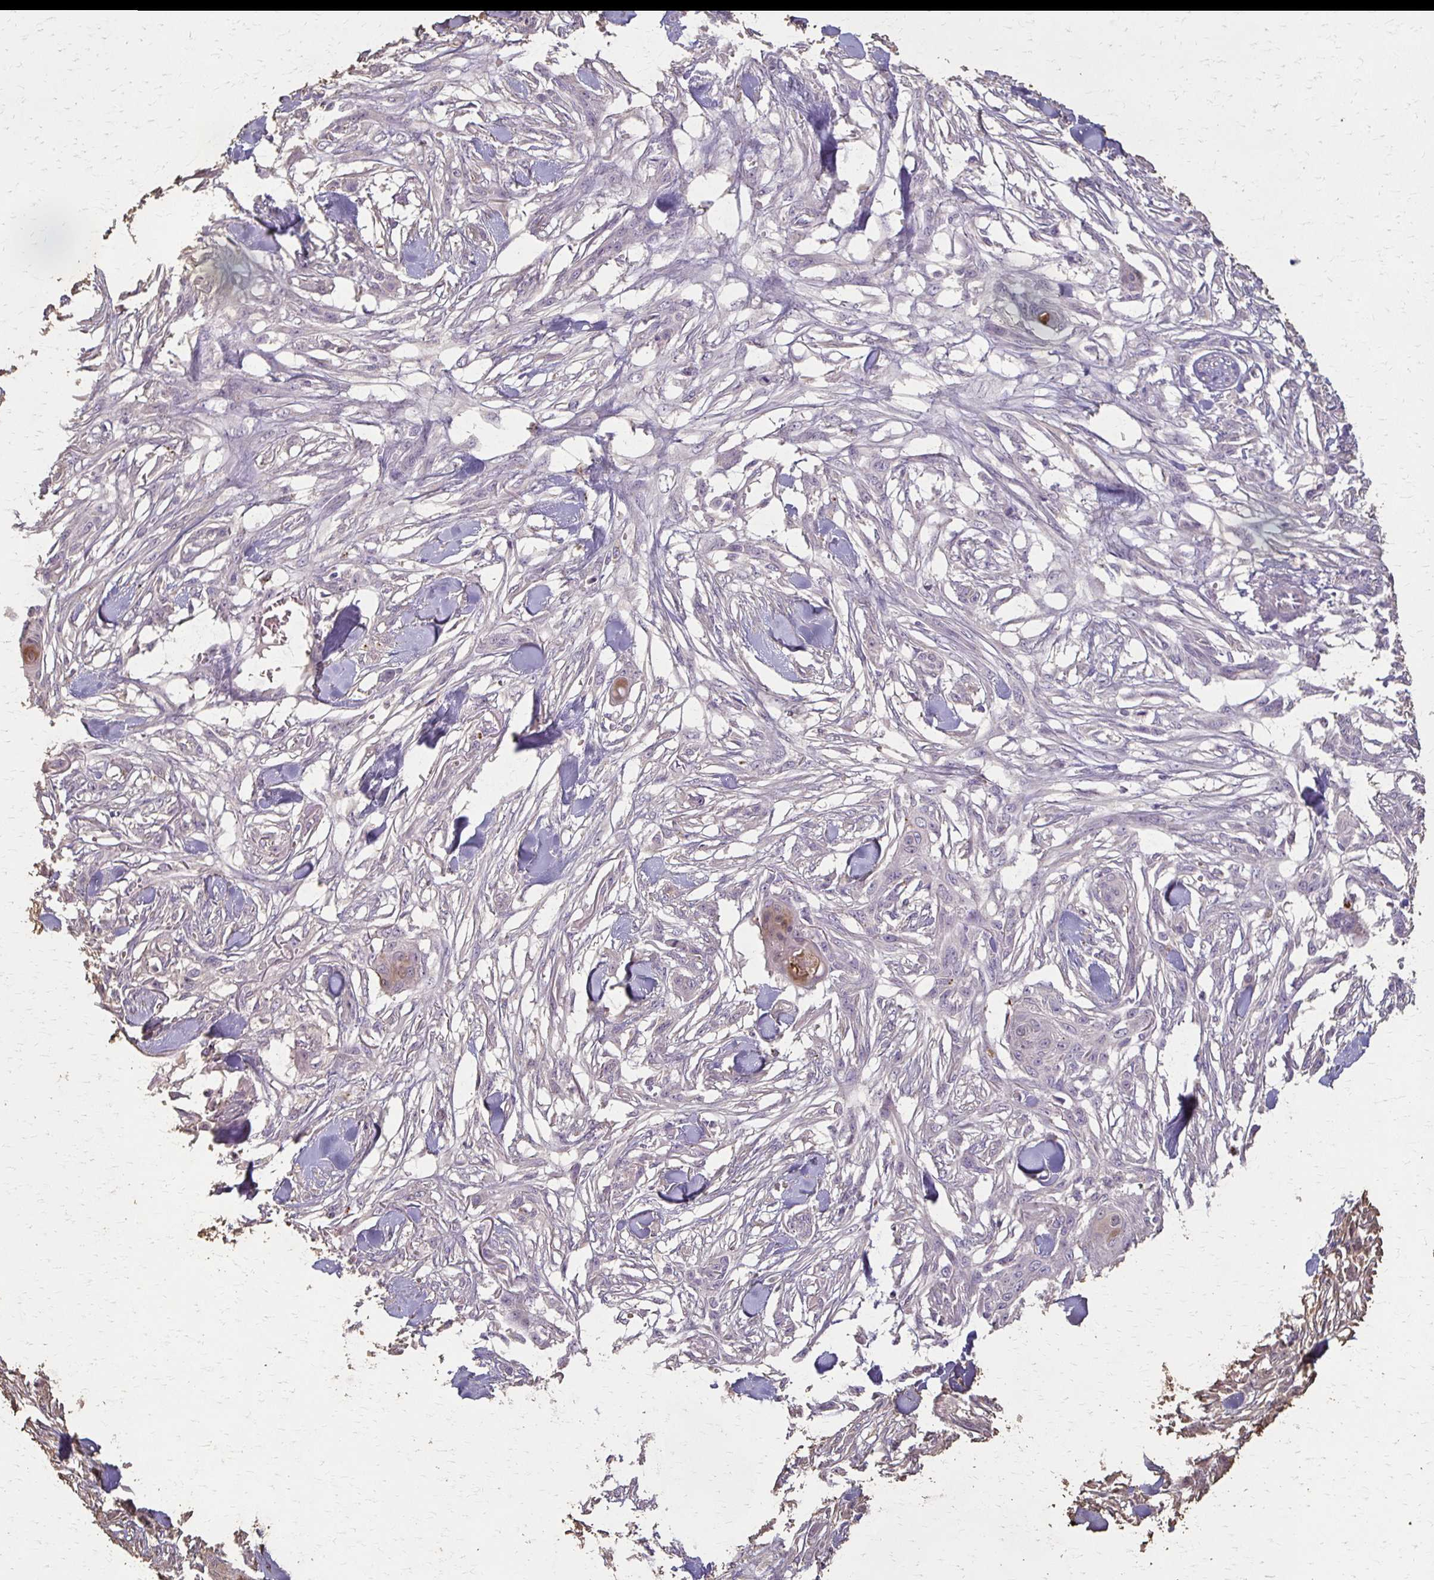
{"staining": {"intensity": "negative", "quantity": "none", "location": "none"}, "tissue": "skin cancer", "cell_type": "Tumor cells", "image_type": "cancer", "snomed": [{"axis": "morphology", "description": "Squamous cell carcinoma, NOS"}, {"axis": "topography", "description": "Skin"}], "caption": "Image shows no protein positivity in tumor cells of skin squamous cell carcinoma tissue. (DAB (3,3'-diaminobenzidine) immunohistochemistry (IHC) visualized using brightfield microscopy, high magnification).", "gene": "BBS12", "patient": {"sex": "female", "age": 59}}